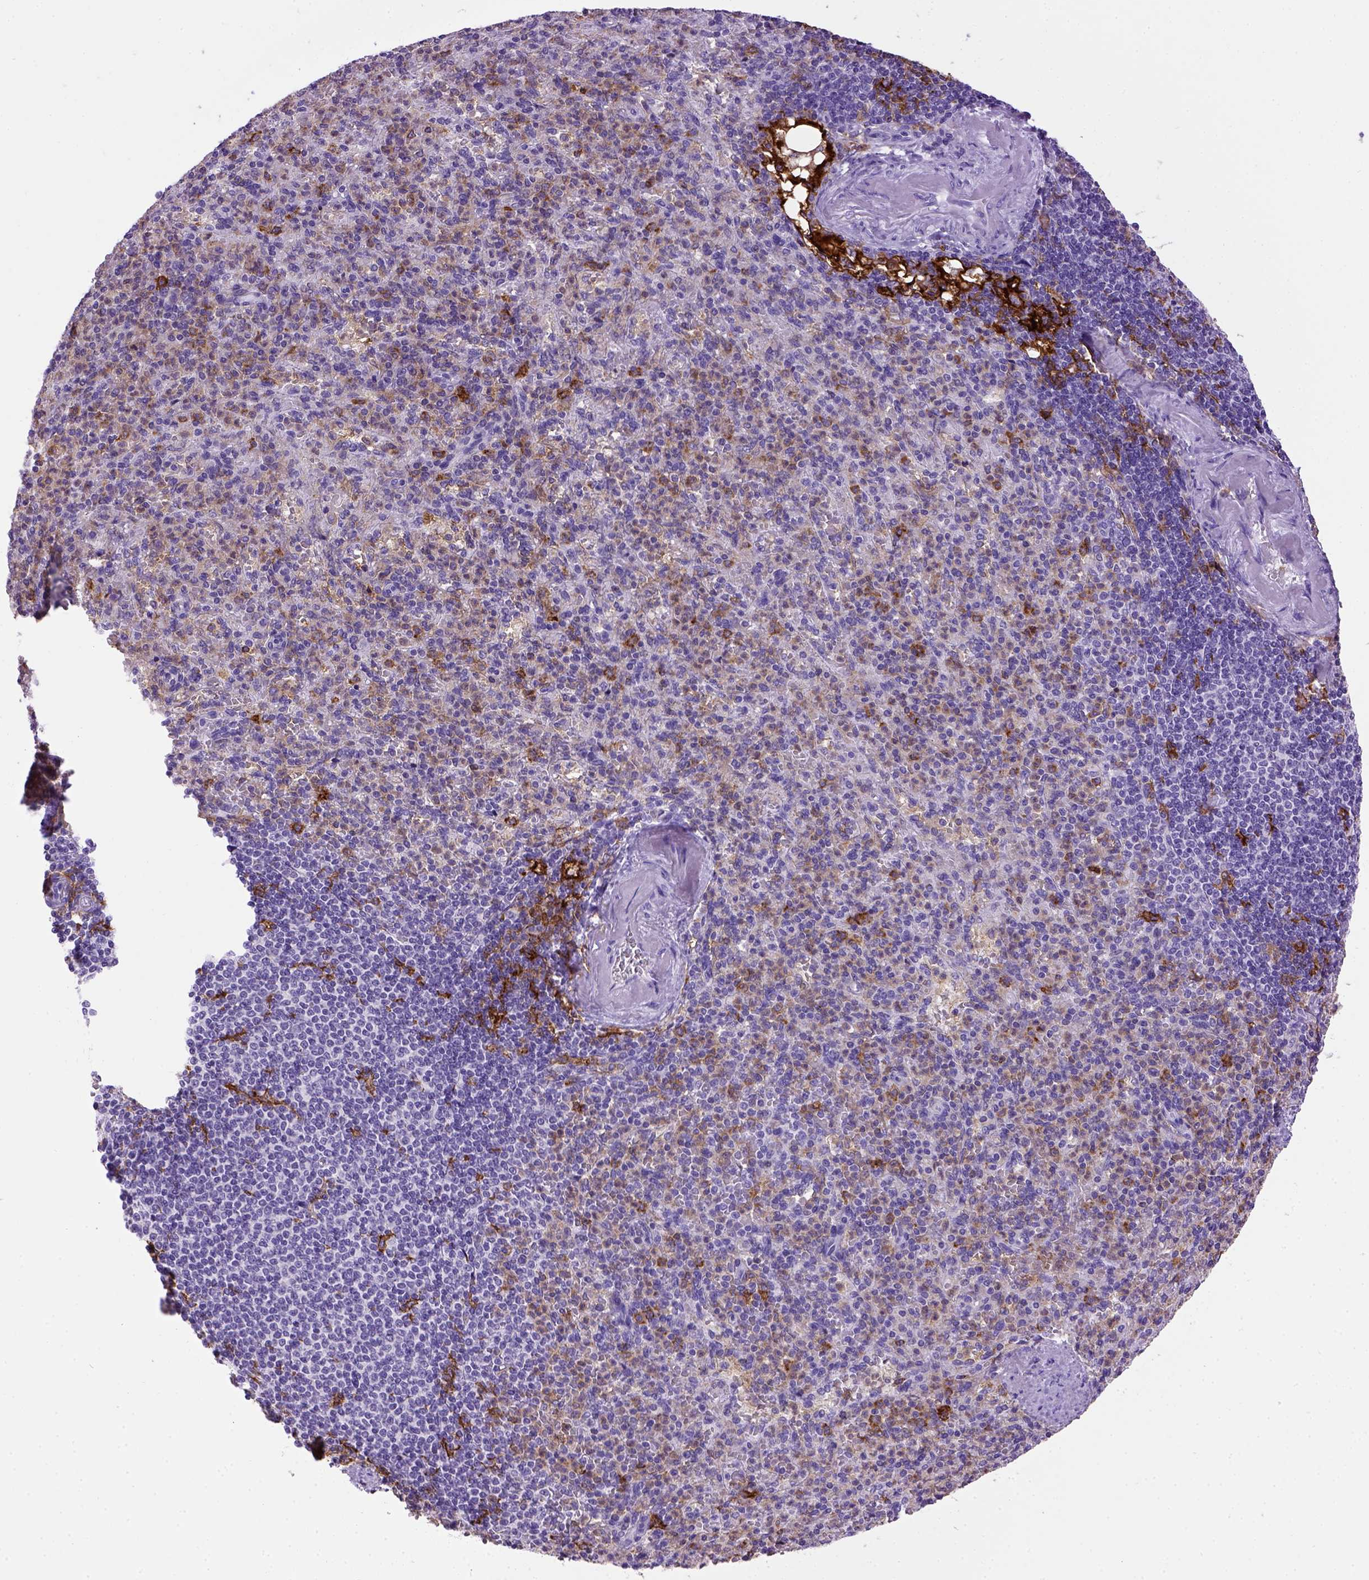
{"staining": {"intensity": "strong", "quantity": "<25%", "location": "cytoplasmic/membranous"}, "tissue": "spleen", "cell_type": "Cells in red pulp", "image_type": "normal", "snomed": [{"axis": "morphology", "description": "Normal tissue, NOS"}, {"axis": "topography", "description": "Spleen"}], "caption": "Immunohistochemistry (IHC) image of benign spleen: spleen stained using IHC reveals medium levels of strong protein expression localized specifically in the cytoplasmic/membranous of cells in red pulp, appearing as a cytoplasmic/membranous brown color.", "gene": "ITGAX", "patient": {"sex": "female", "age": 74}}